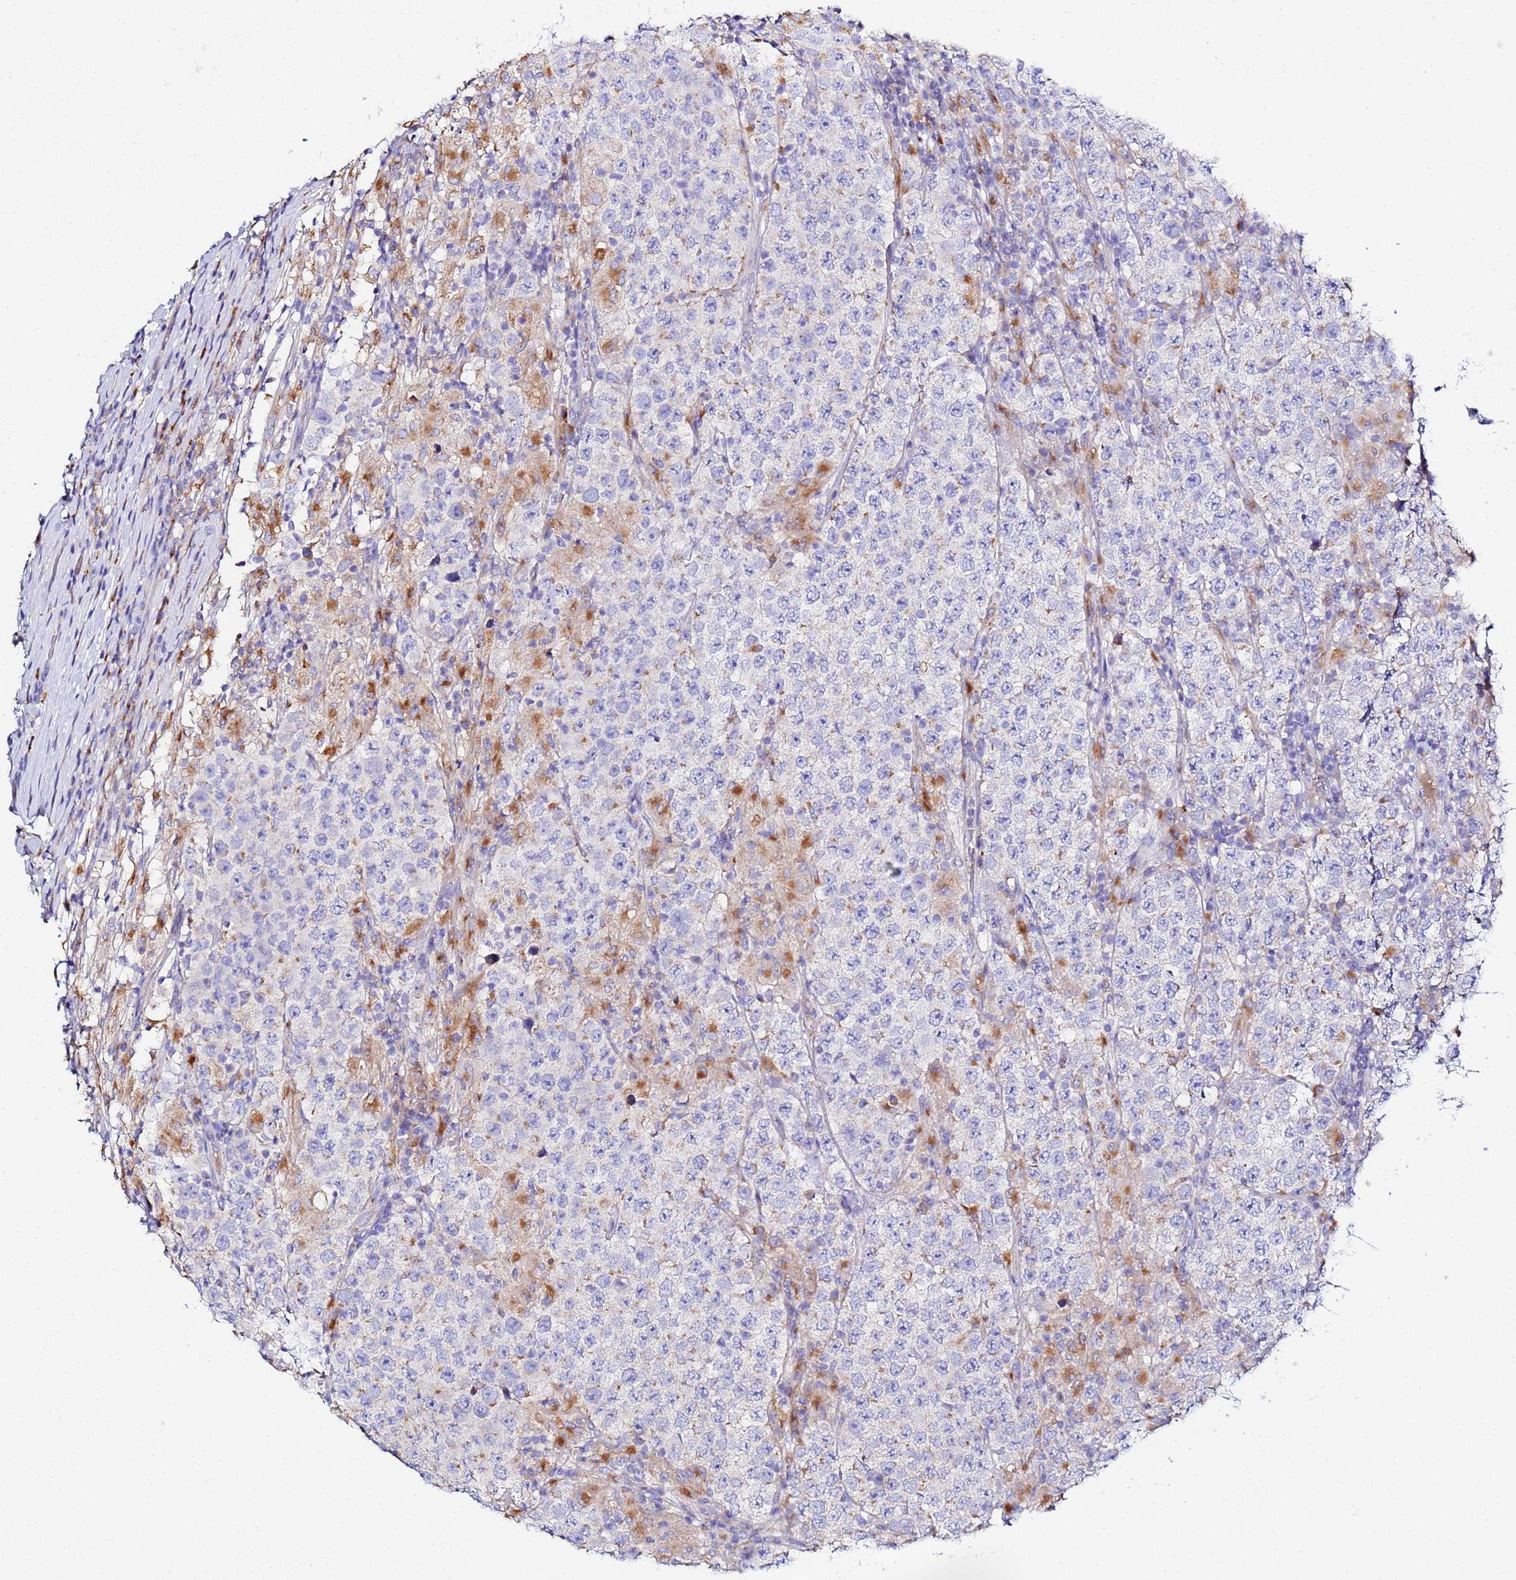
{"staining": {"intensity": "negative", "quantity": "none", "location": "none"}, "tissue": "testis cancer", "cell_type": "Tumor cells", "image_type": "cancer", "snomed": [{"axis": "morphology", "description": "Normal tissue, NOS"}, {"axis": "morphology", "description": "Urothelial carcinoma, High grade"}, {"axis": "morphology", "description": "Seminoma, NOS"}, {"axis": "morphology", "description": "Carcinoma, Embryonal, NOS"}, {"axis": "topography", "description": "Urinary bladder"}, {"axis": "topography", "description": "Testis"}], "caption": "DAB immunohistochemical staining of human urothelial carcinoma (high-grade) (testis) shows no significant staining in tumor cells. The staining is performed using DAB (3,3'-diaminobenzidine) brown chromogen with nuclei counter-stained in using hematoxylin.", "gene": "VTI1B", "patient": {"sex": "male", "age": 41}}